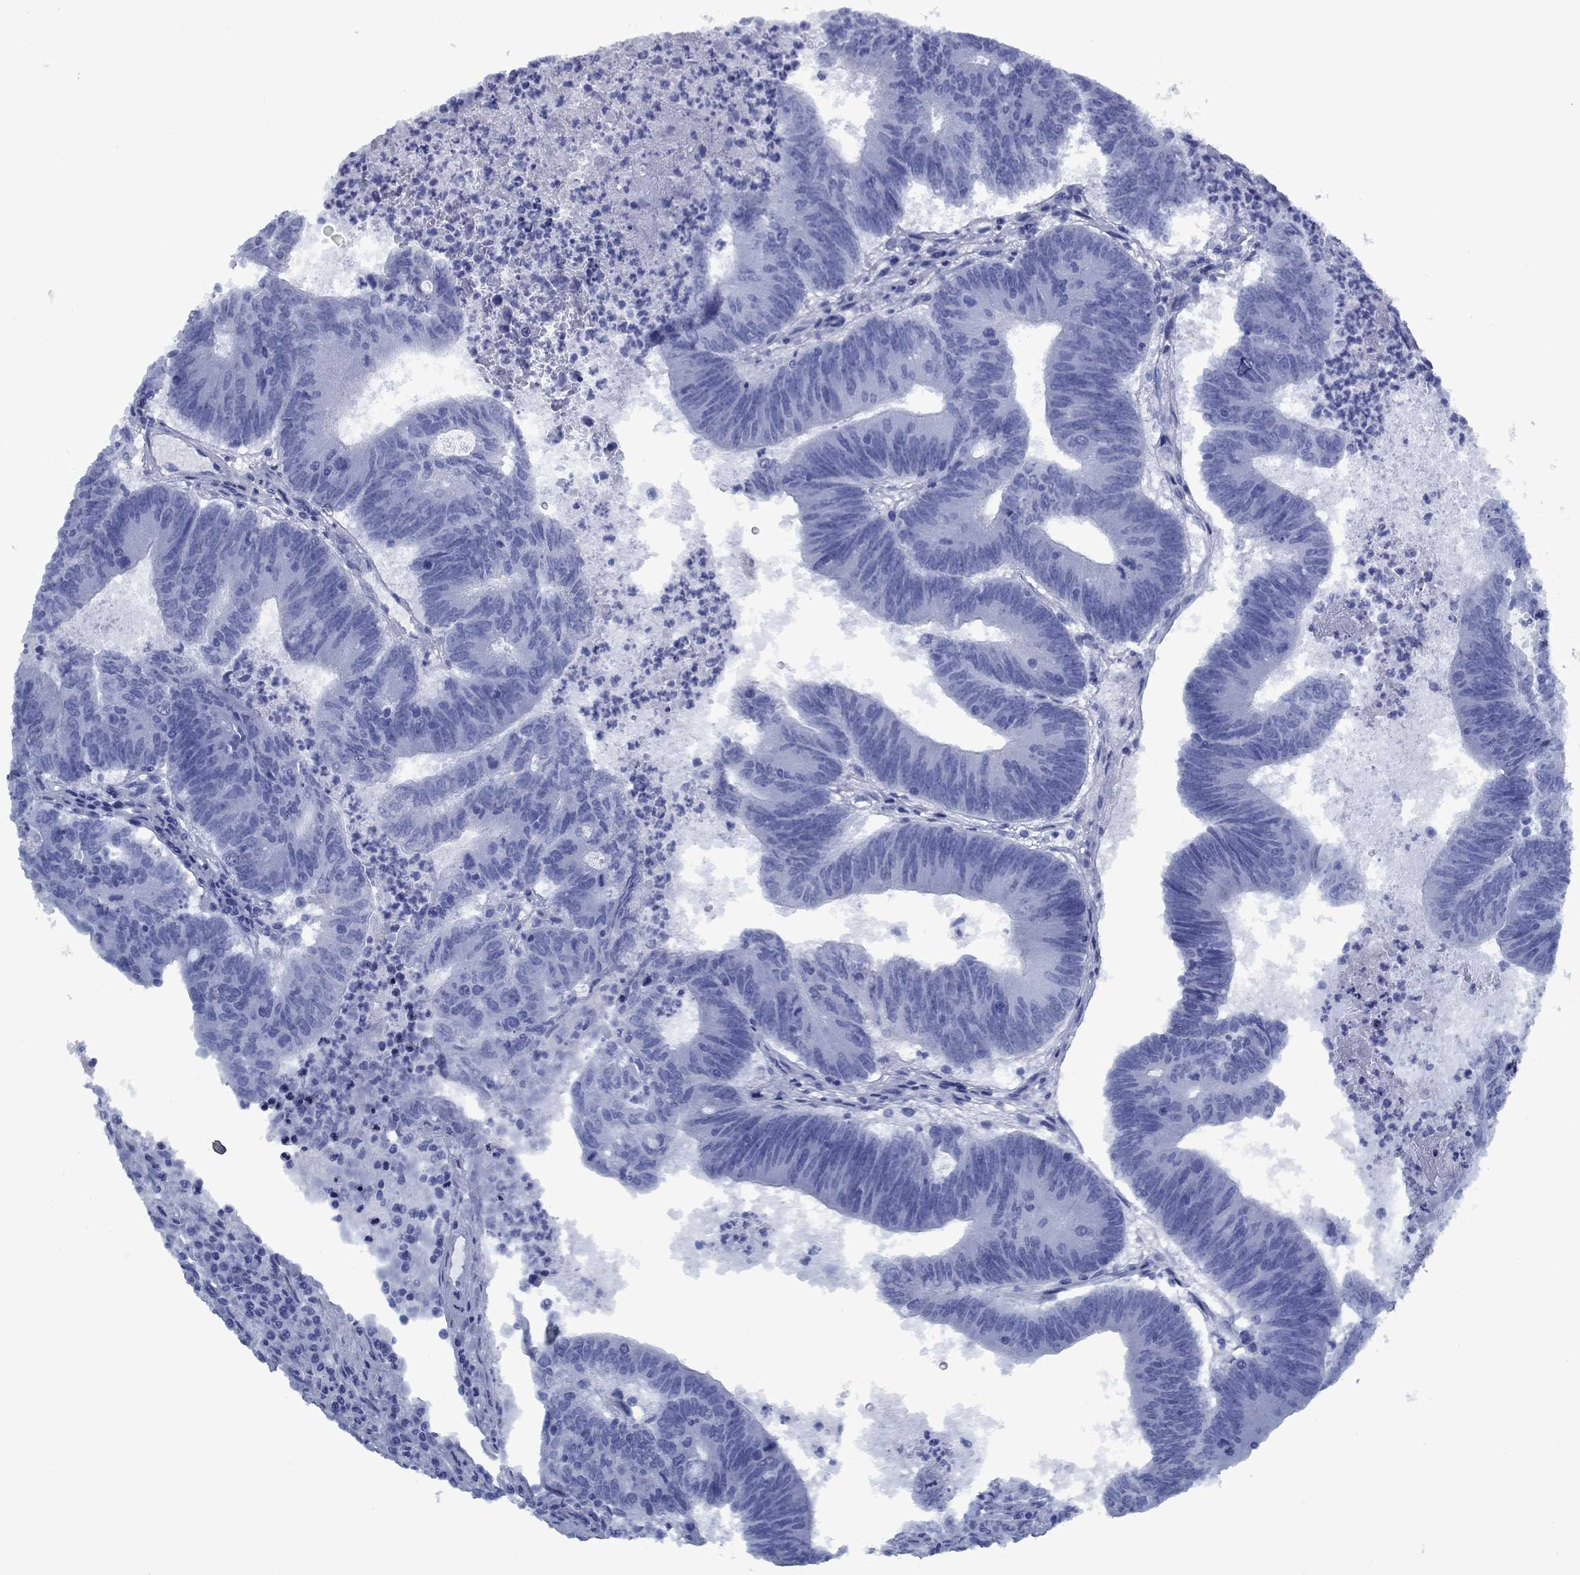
{"staining": {"intensity": "negative", "quantity": "none", "location": "none"}, "tissue": "colorectal cancer", "cell_type": "Tumor cells", "image_type": "cancer", "snomed": [{"axis": "morphology", "description": "Adenocarcinoma, NOS"}, {"axis": "topography", "description": "Colon"}], "caption": "Immunohistochemistry (IHC) of human colorectal adenocarcinoma exhibits no staining in tumor cells.", "gene": "PNMA8A", "patient": {"sex": "female", "age": 70}}